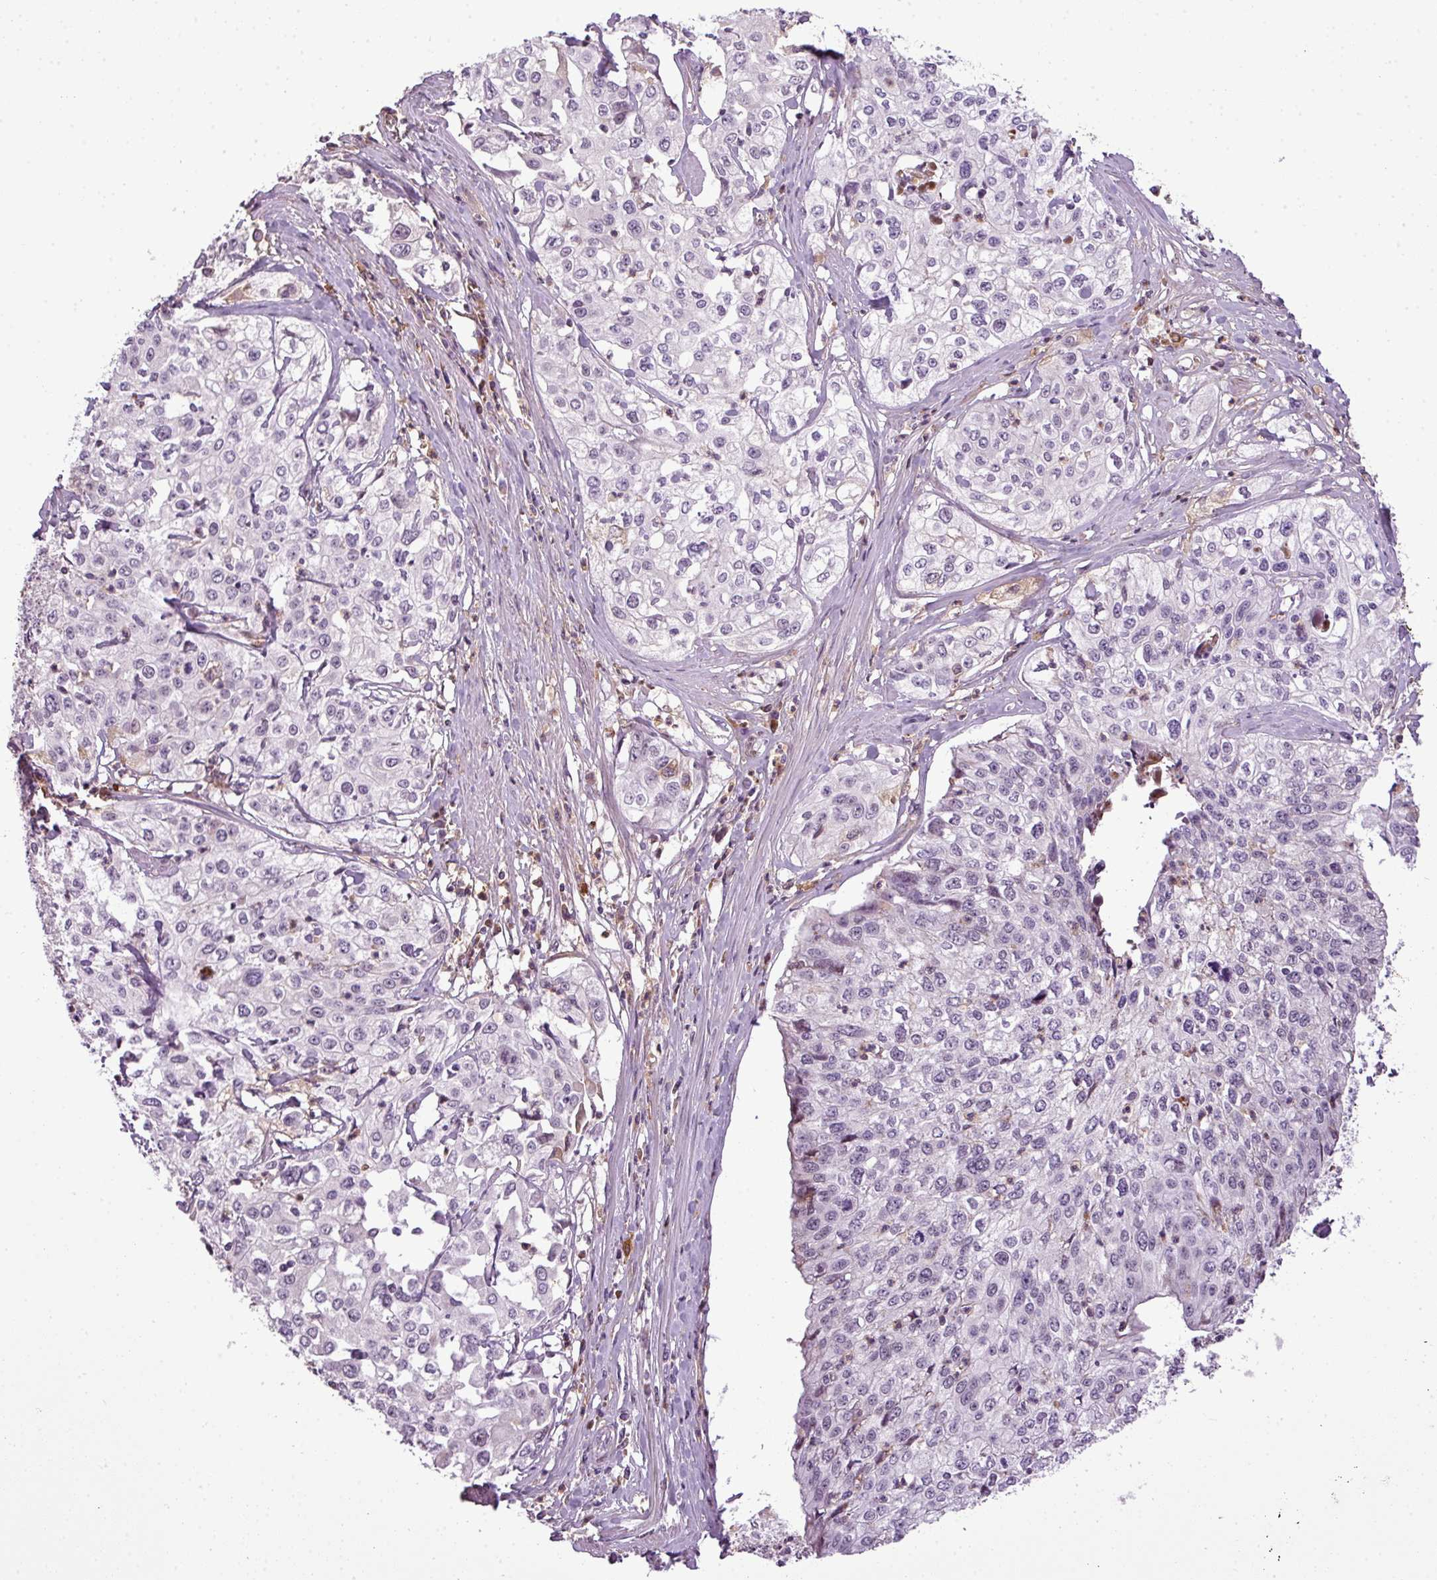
{"staining": {"intensity": "negative", "quantity": "none", "location": "none"}, "tissue": "cervical cancer", "cell_type": "Tumor cells", "image_type": "cancer", "snomed": [{"axis": "morphology", "description": "Squamous cell carcinoma, NOS"}, {"axis": "topography", "description": "Cervix"}], "caption": "Photomicrograph shows no protein positivity in tumor cells of squamous cell carcinoma (cervical) tissue.", "gene": "C4B", "patient": {"sex": "female", "age": 31}}